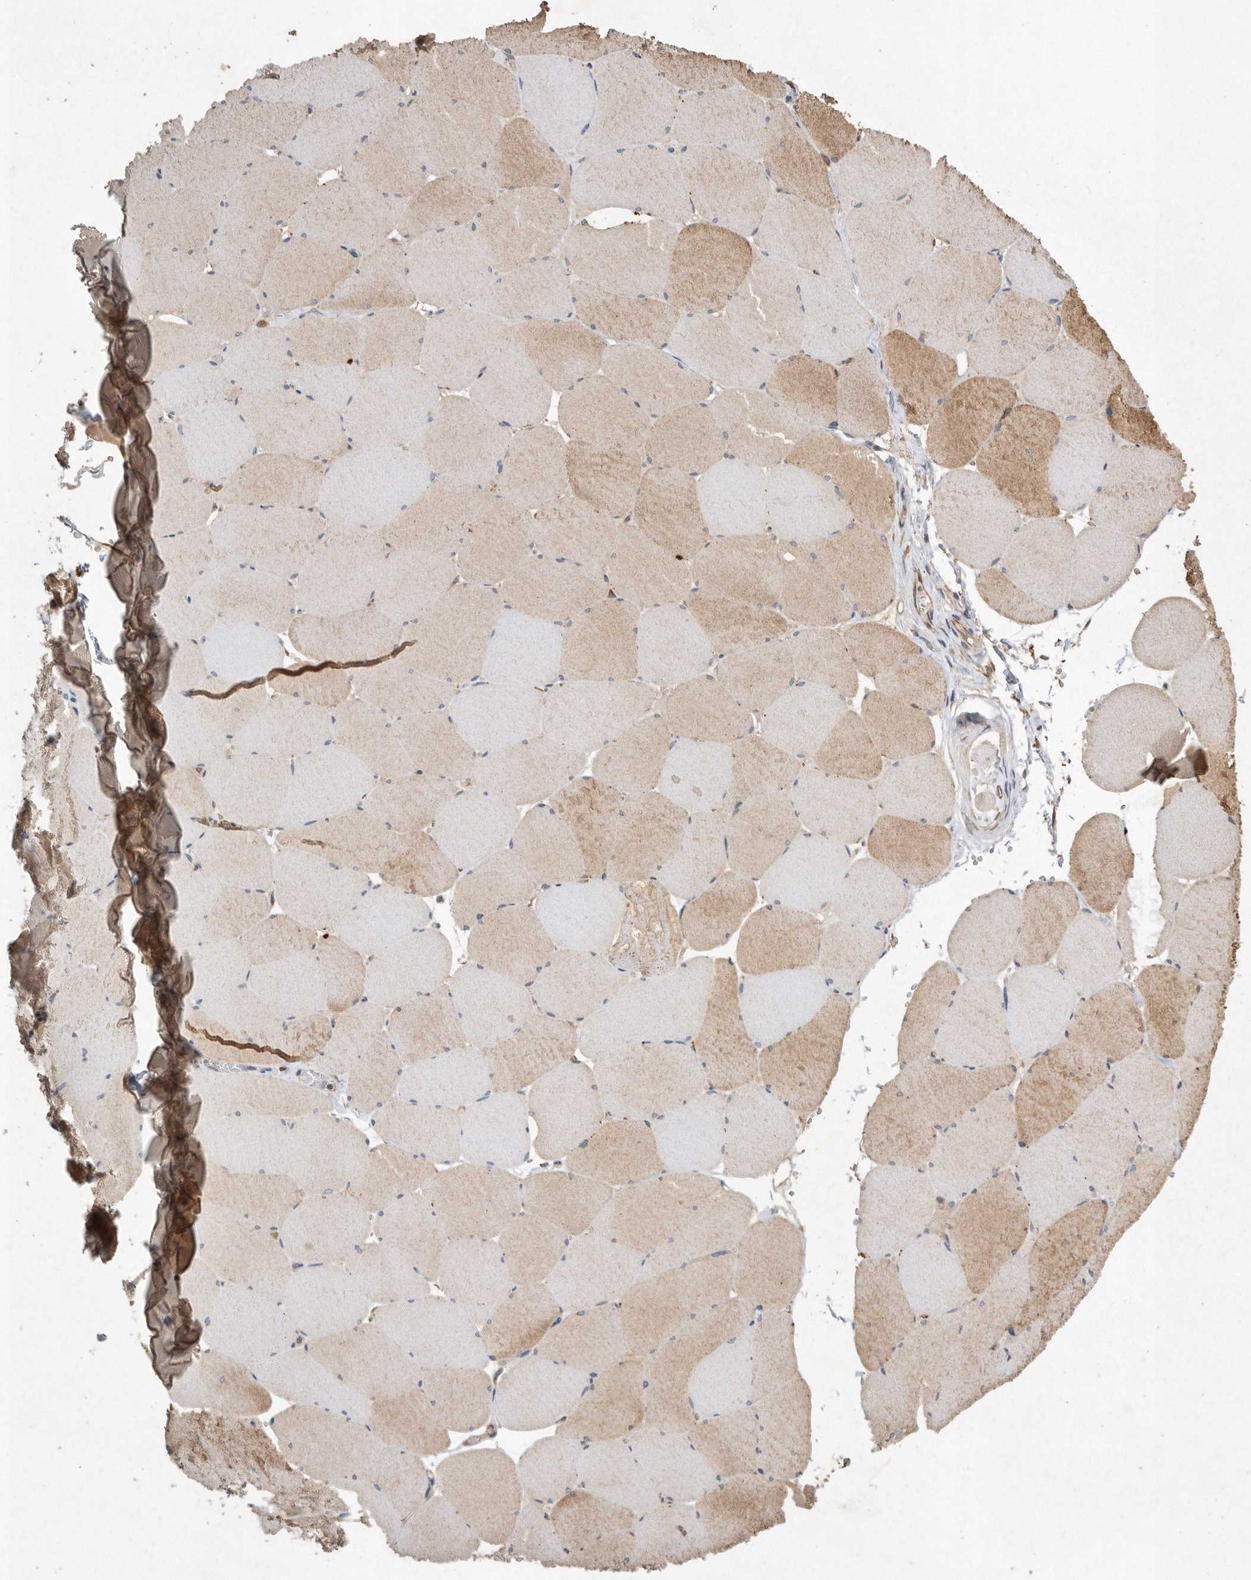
{"staining": {"intensity": "moderate", "quantity": "25%-75%", "location": "cytoplasmic/membranous"}, "tissue": "skeletal muscle", "cell_type": "Myocytes", "image_type": "normal", "snomed": [{"axis": "morphology", "description": "Normal tissue, NOS"}, {"axis": "topography", "description": "Skeletal muscle"}, {"axis": "topography", "description": "Head-Neck"}], "caption": "Unremarkable skeletal muscle shows moderate cytoplasmic/membranous staining in about 25%-75% of myocytes, visualized by immunohistochemistry.", "gene": "PON2", "patient": {"sex": "male", "age": 66}}